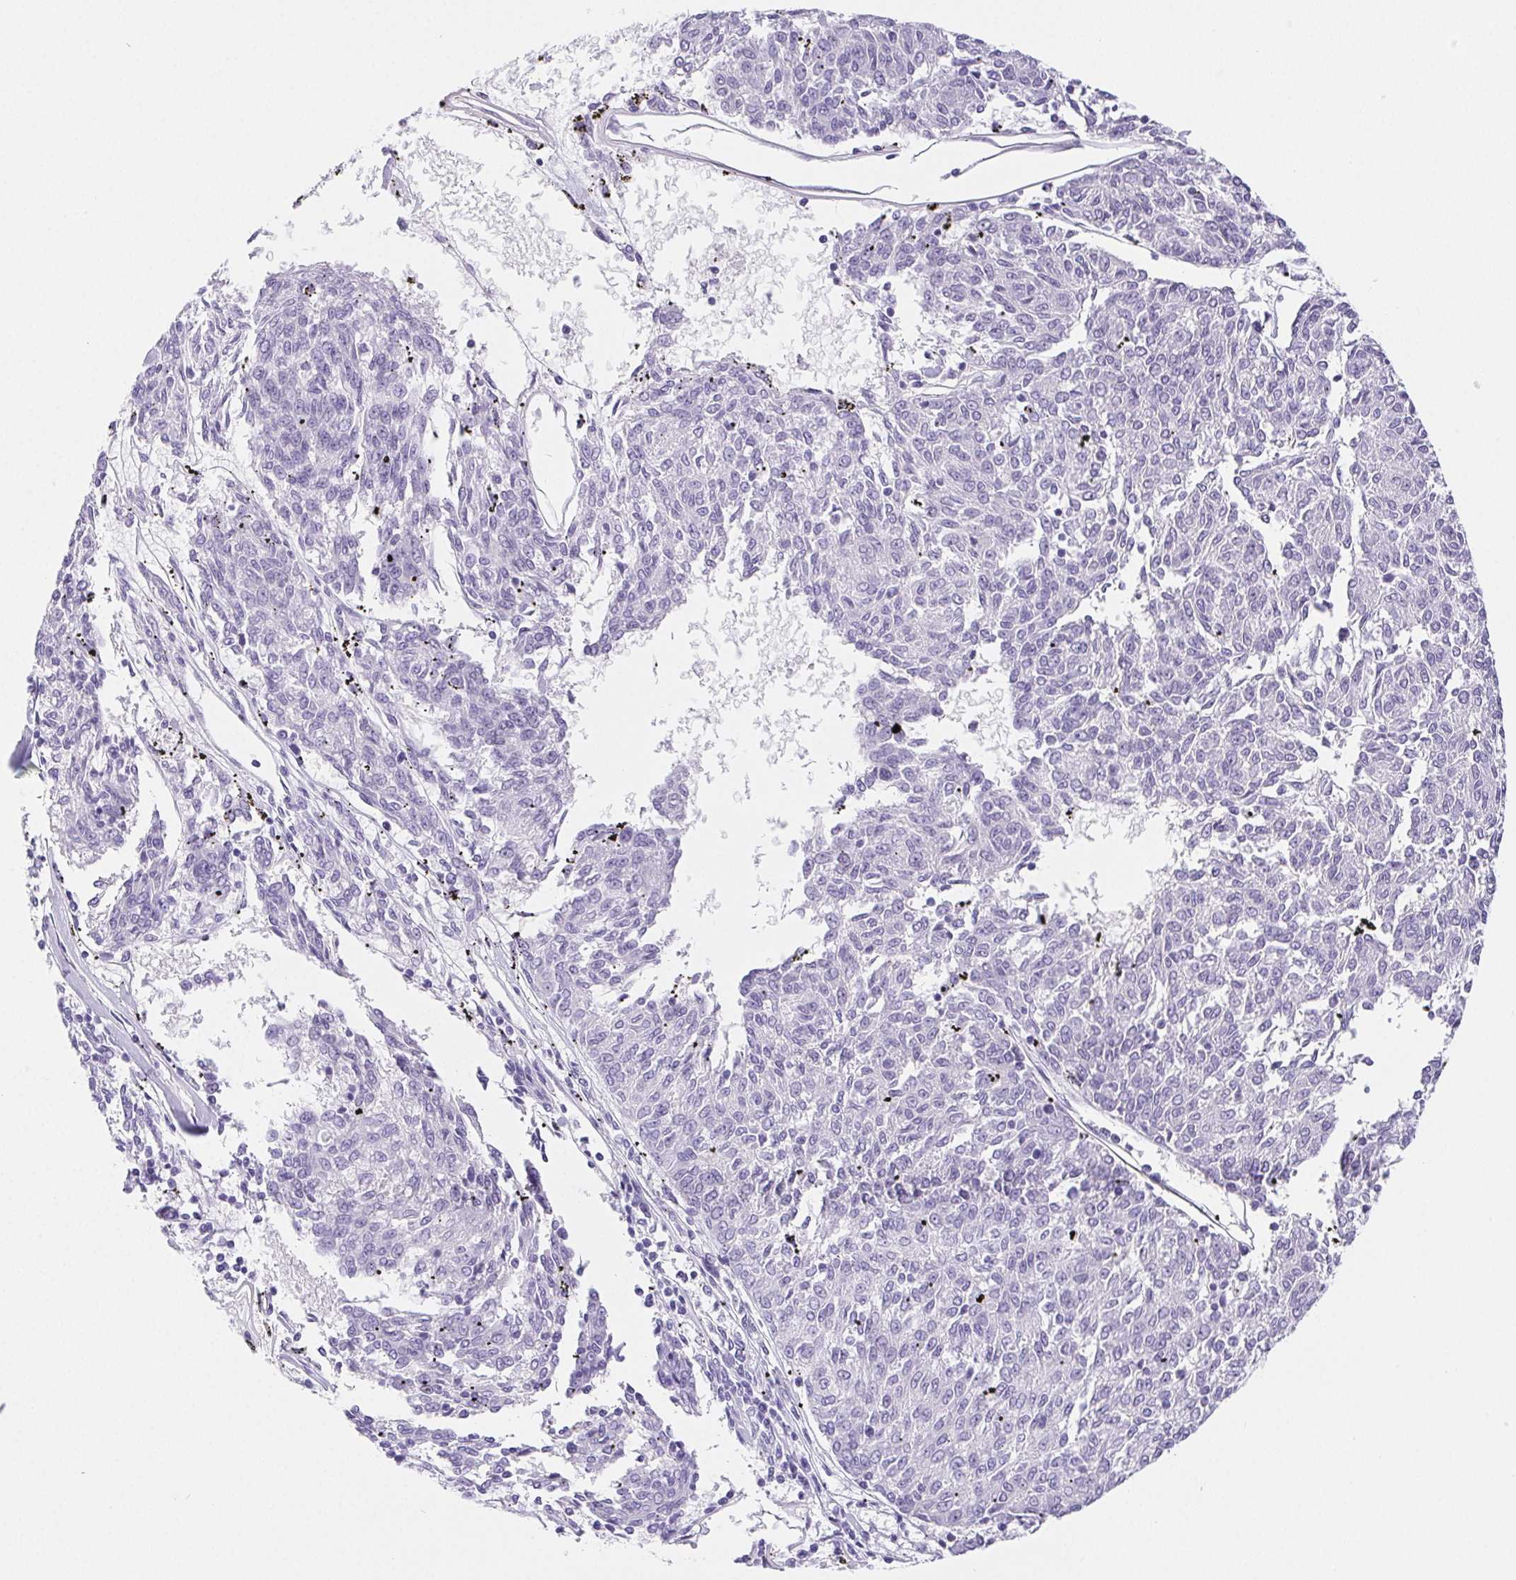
{"staining": {"intensity": "negative", "quantity": "none", "location": "none"}, "tissue": "melanoma", "cell_type": "Tumor cells", "image_type": "cancer", "snomed": [{"axis": "morphology", "description": "Malignant melanoma, NOS"}, {"axis": "topography", "description": "Skin"}], "caption": "There is no significant expression in tumor cells of melanoma.", "gene": "PNLIP", "patient": {"sex": "female", "age": 72}}